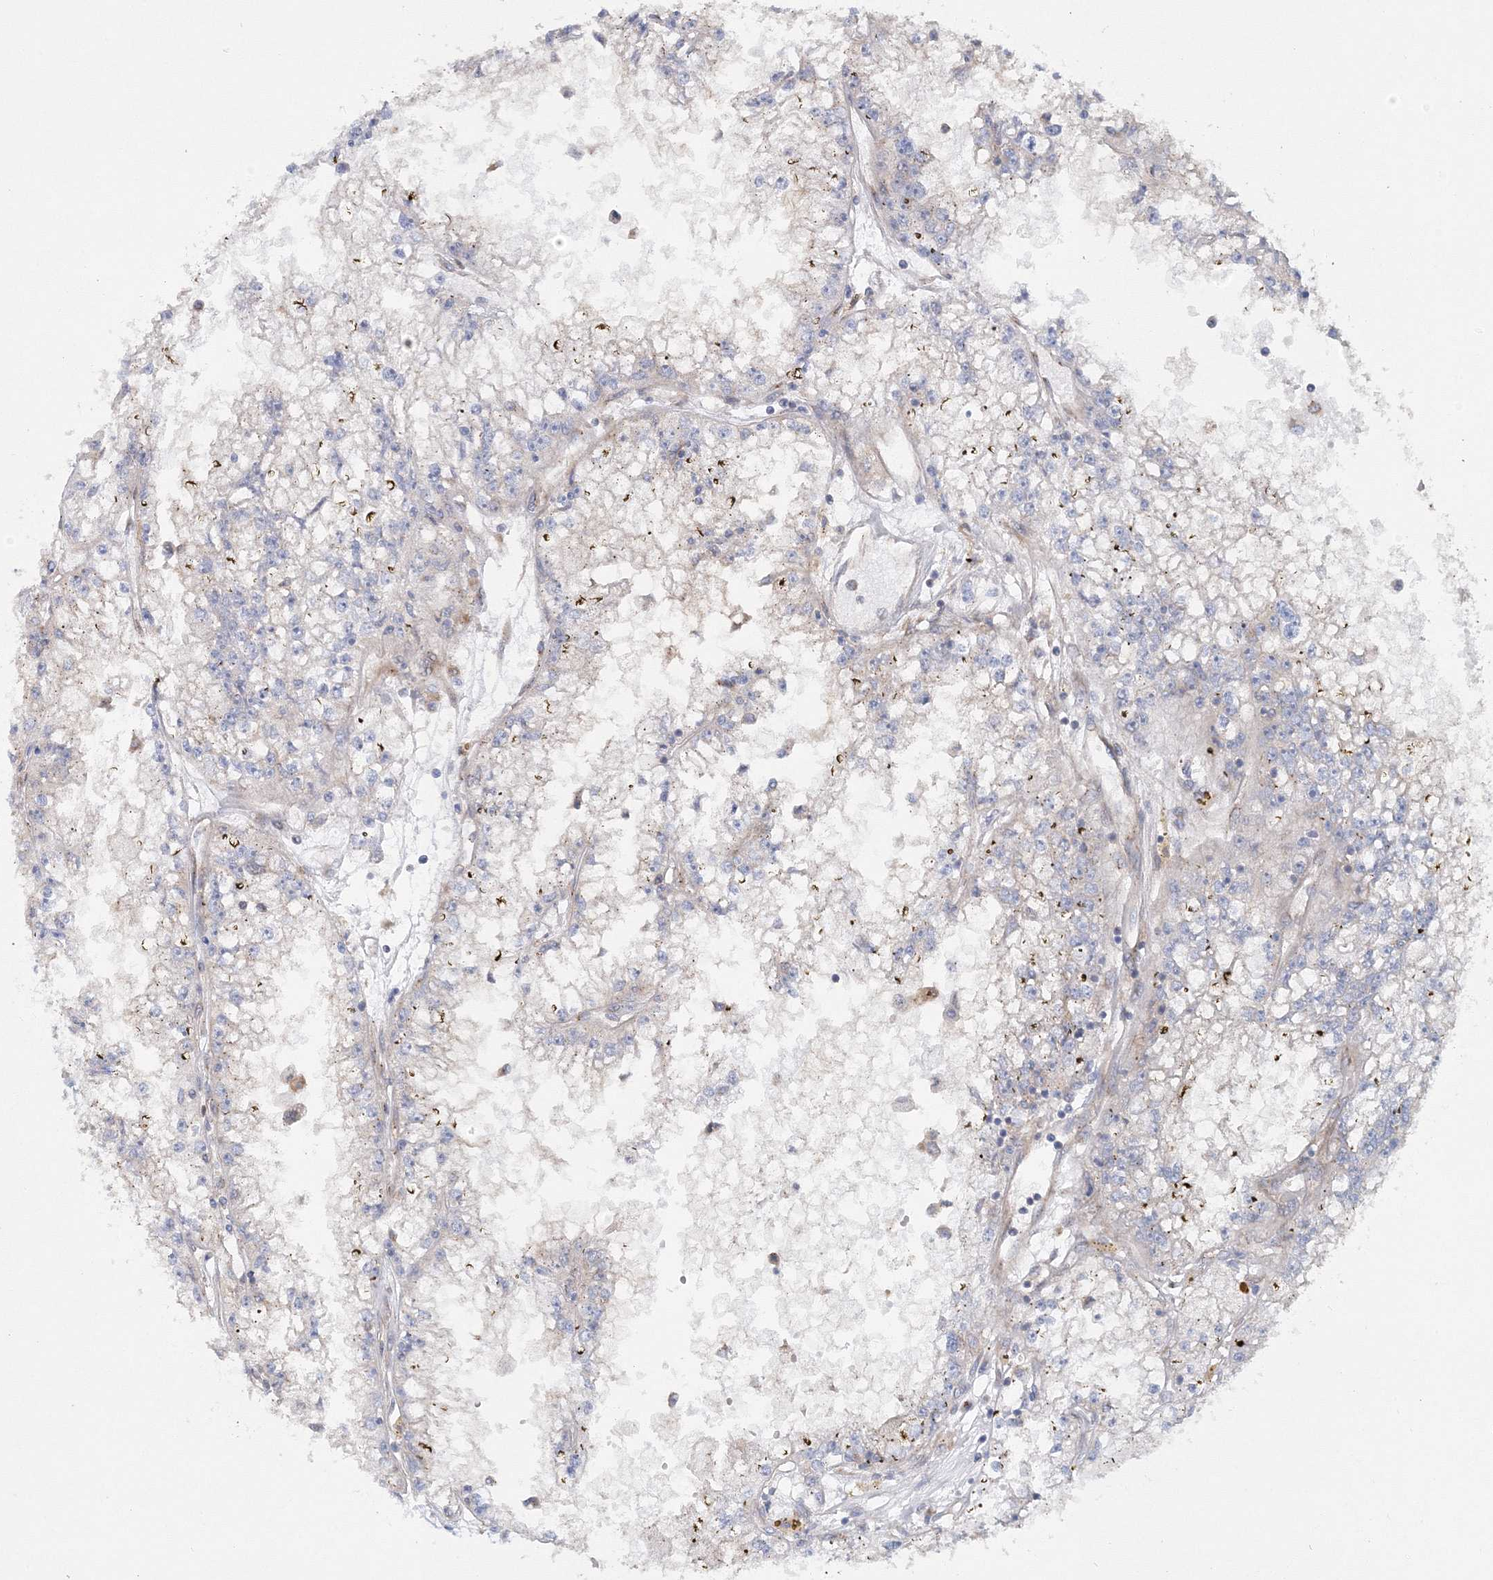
{"staining": {"intensity": "negative", "quantity": "none", "location": "none"}, "tissue": "renal cancer", "cell_type": "Tumor cells", "image_type": "cancer", "snomed": [{"axis": "morphology", "description": "Adenocarcinoma, NOS"}, {"axis": "topography", "description": "Kidney"}], "caption": "DAB immunohistochemical staining of renal cancer (adenocarcinoma) shows no significant expression in tumor cells.", "gene": "SEC23IP", "patient": {"sex": "male", "age": 56}}